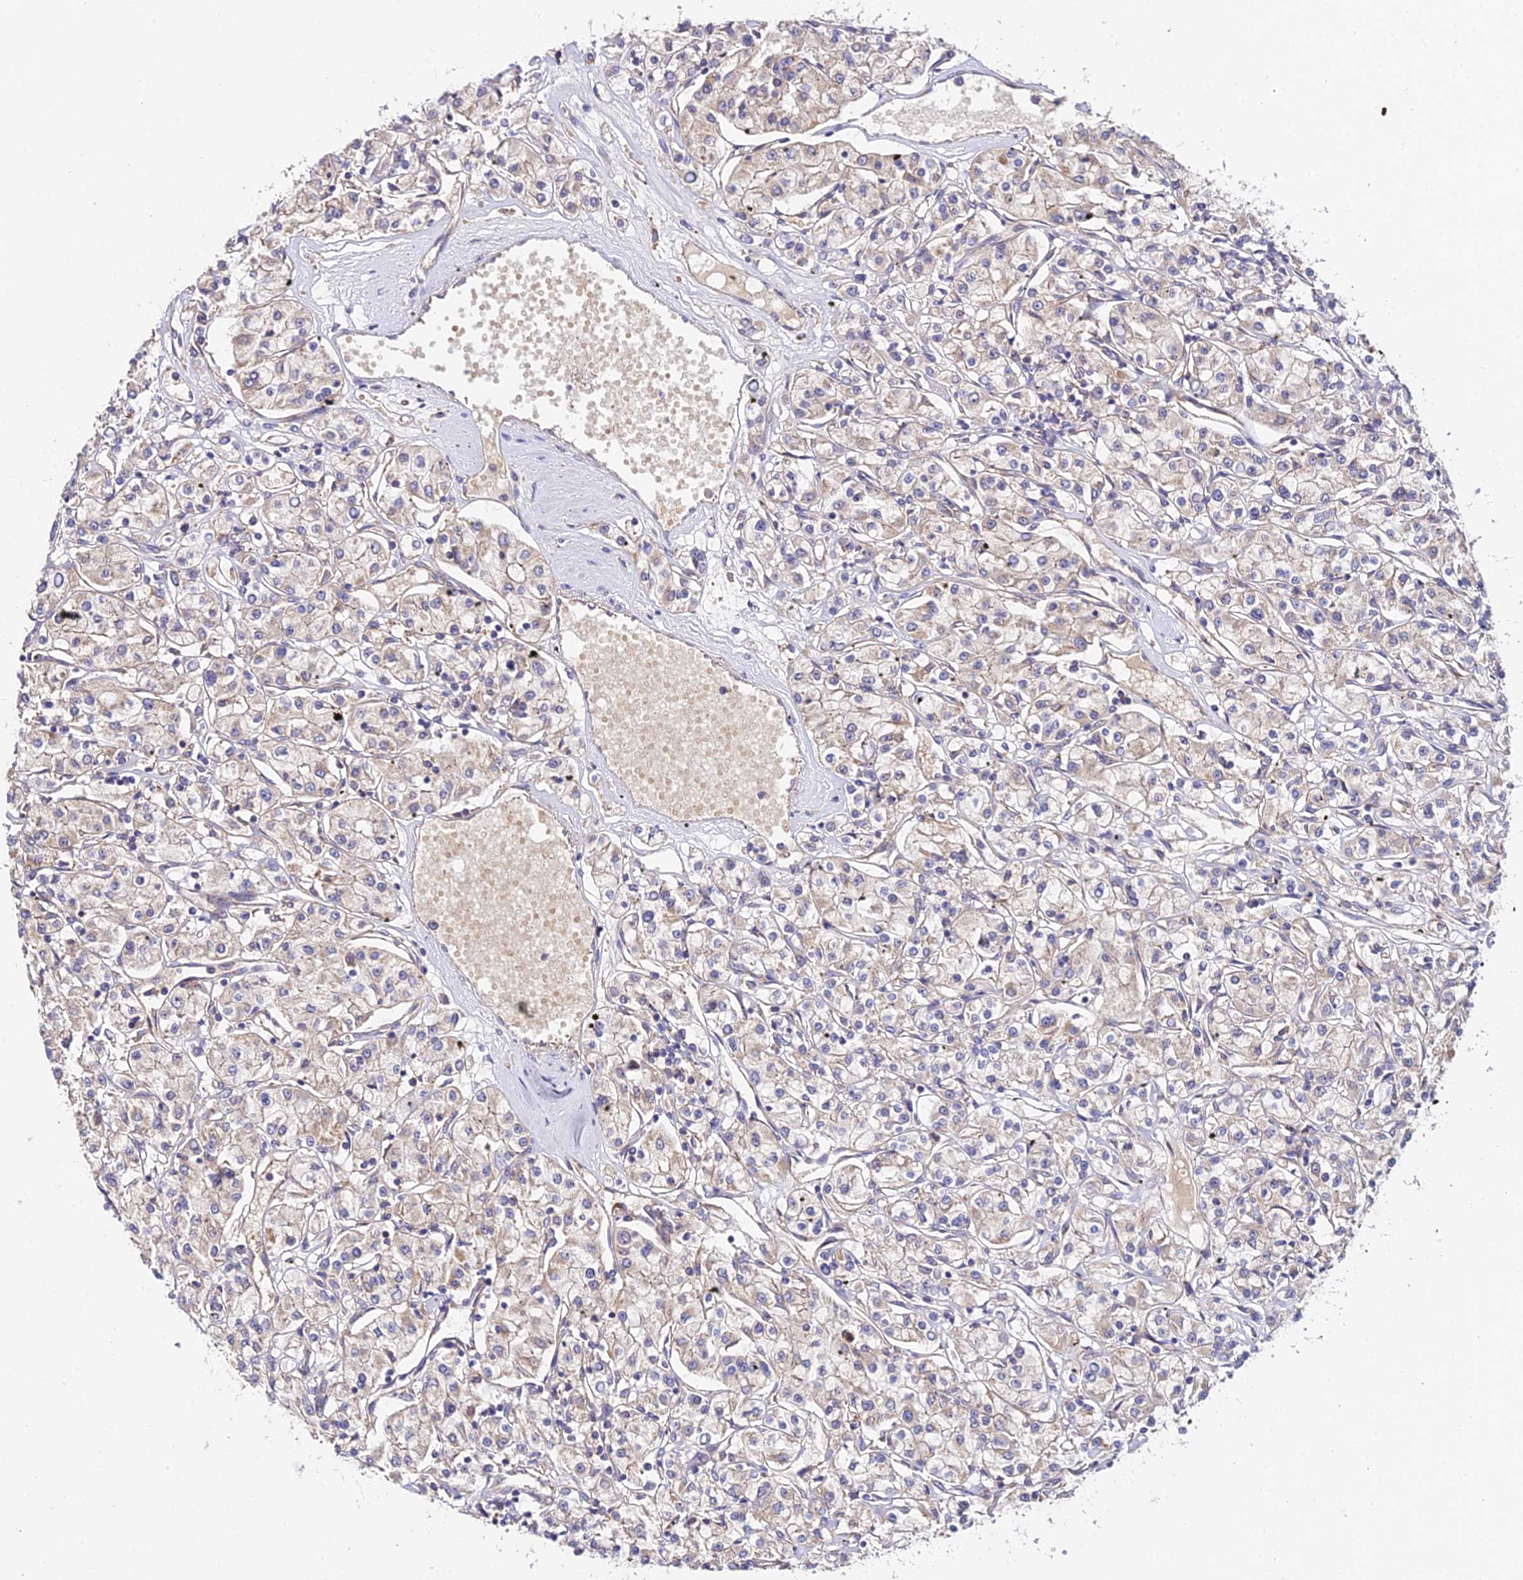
{"staining": {"intensity": "negative", "quantity": "none", "location": "none"}, "tissue": "renal cancer", "cell_type": "Tumor cells", "image_type": "cancer", "snomed": [{"axis": "morphology", "description": "Adenocarcinoma, NOS"}, {"axis": "topography", "description": "Kidney"}], "caption": "This histopathology image is of renal adenocarcinoma stained with immunohistochemistry (IHC) to label a protein in brown with the nuclei are counter-stained blue. There is no staining in tumor cells.", "gene": "ZBED8", "patient": {"sex": "female", "age": 59}}